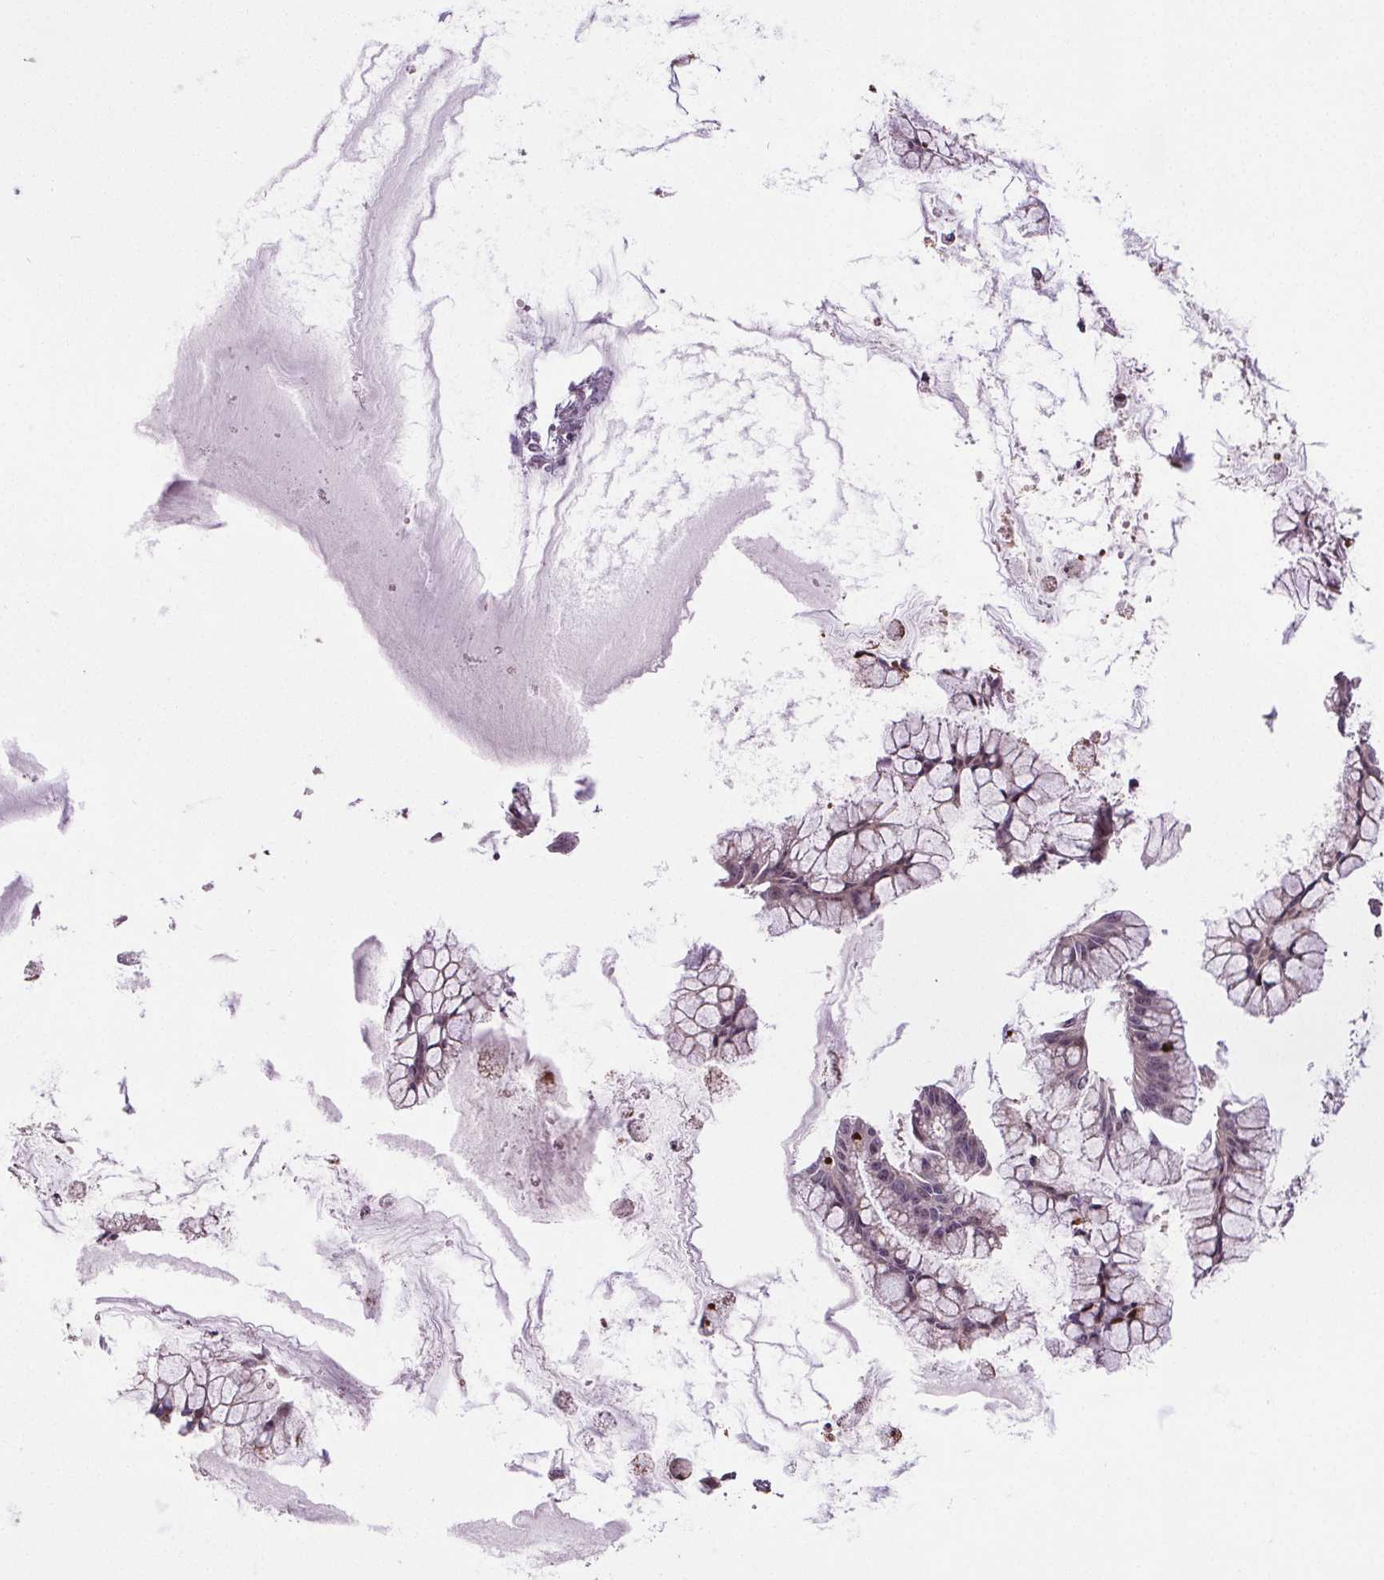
{"staining": {"intensity": "weak", "quantity": "25%-75%", "location": "cytoplasmic/membranous"}, "tissue": "ovarian cancer", "cell_type": "Tumor cells", "image_type": "cancer", "snomed": [{"axis": "morphology", "description": "Cystadenocarcinoma, mucinous, NOS"}, {"axis": "topography", "description": "Ovary"}], "caption": "Protein expression analysis of human ovarian cancer reveals weak cytoplasmic/membranous expression in approximately 25%-75% of tumor cells.", "gene": "SUCLA2", "patient": {"sex": "female", "age": 41}}